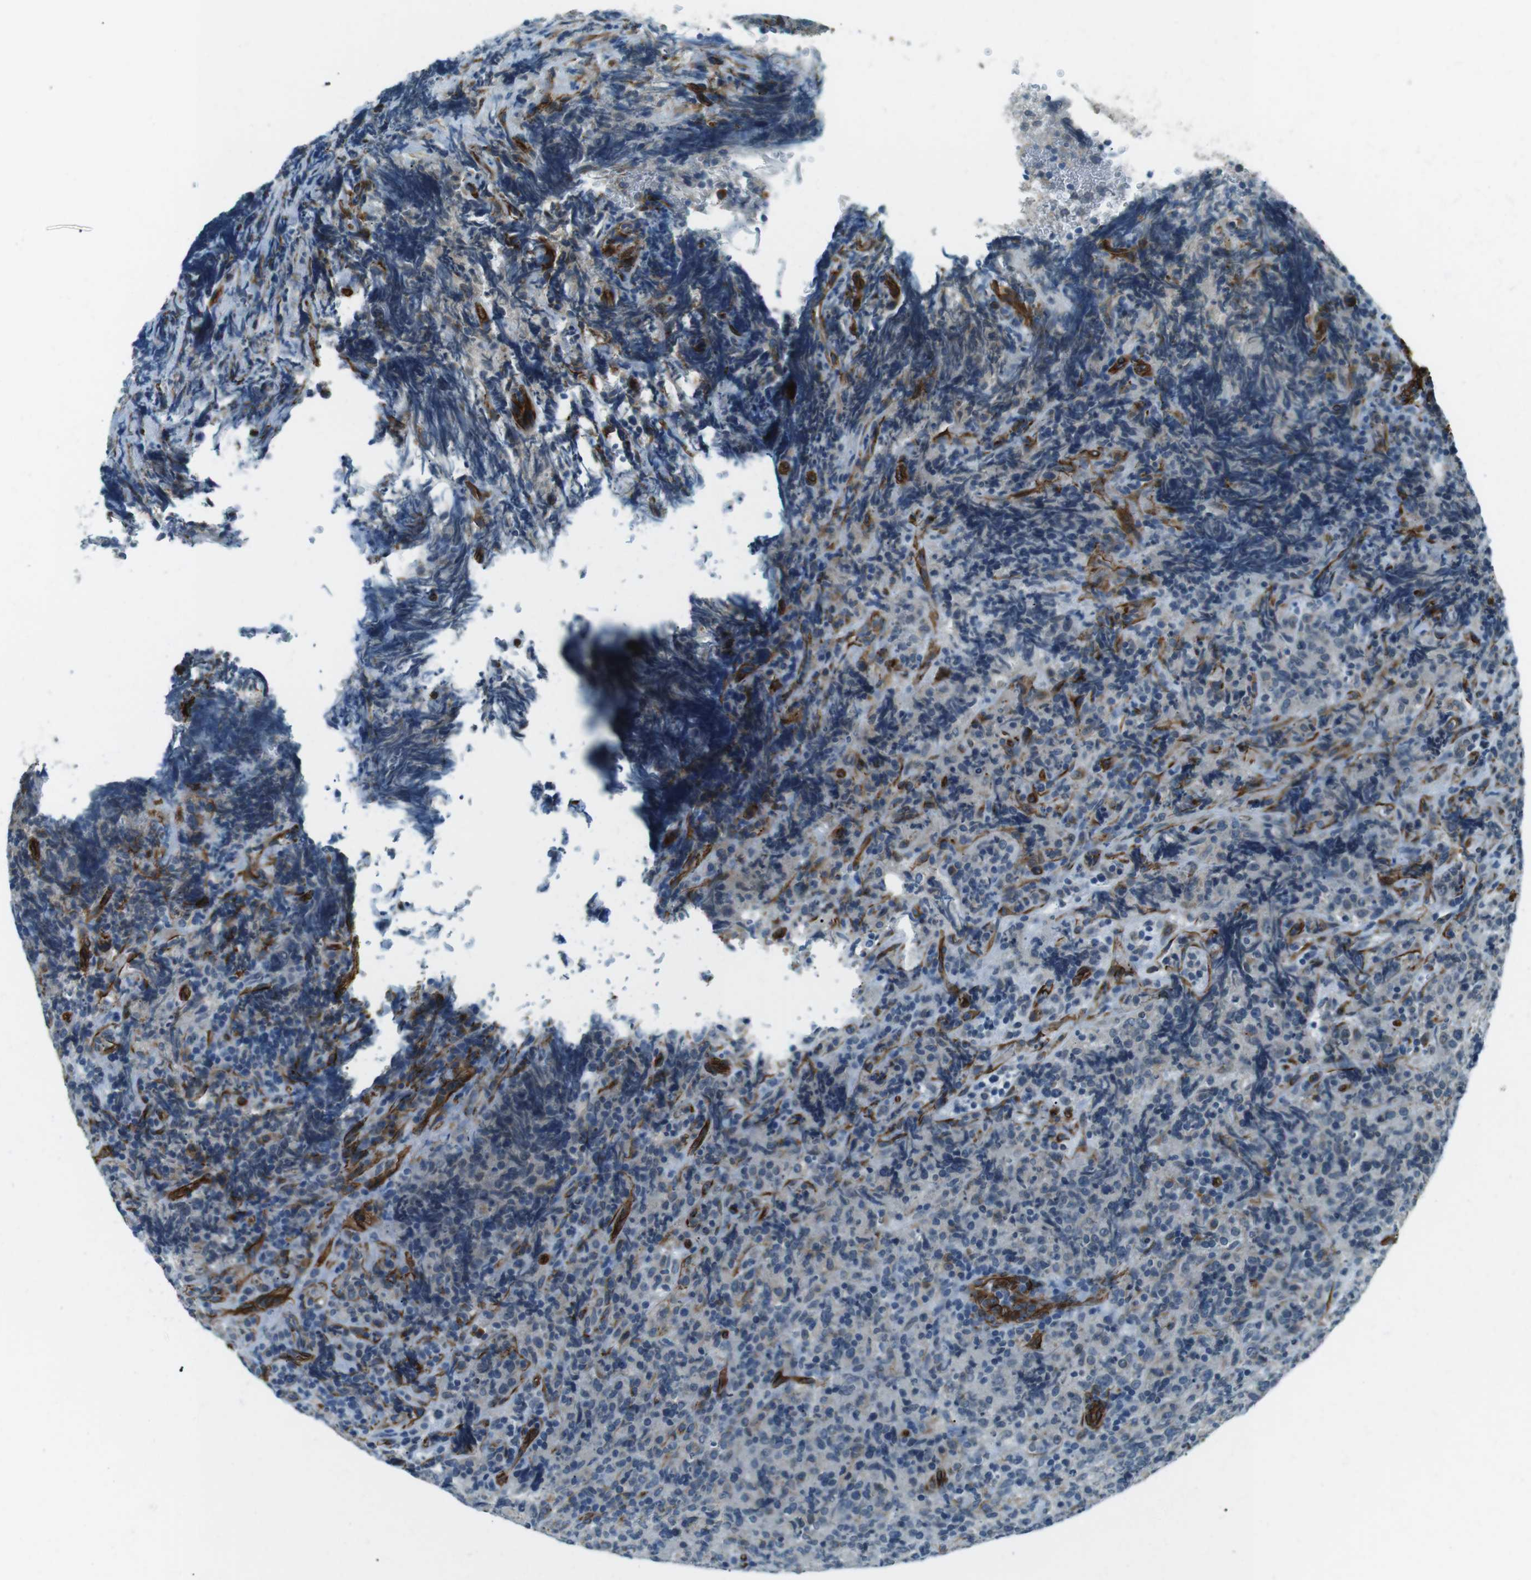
{"staining": {"intensity": "weak", "quantity": "<25%", "location": "cytoplasmic/membranous"}, "tissue": "lymphoma", "cell_type": "Tumor cells", "image_type": "cancer", "snomed": [{"axis": "morphology", "description": "Malignant lymphoma, non-Hodgkin's type, High grade"}, {"axis": "topography", "description": "Tonsil"}], "caption": "A high-resolution image shows immunohistochemistry staining of high-grade malignant lymphoma, non-Hodgkin's type, which exhibits no significant expression in tumor cells.", "gene": "ODR4", "patient": {"sex": "female", "age": 36}}